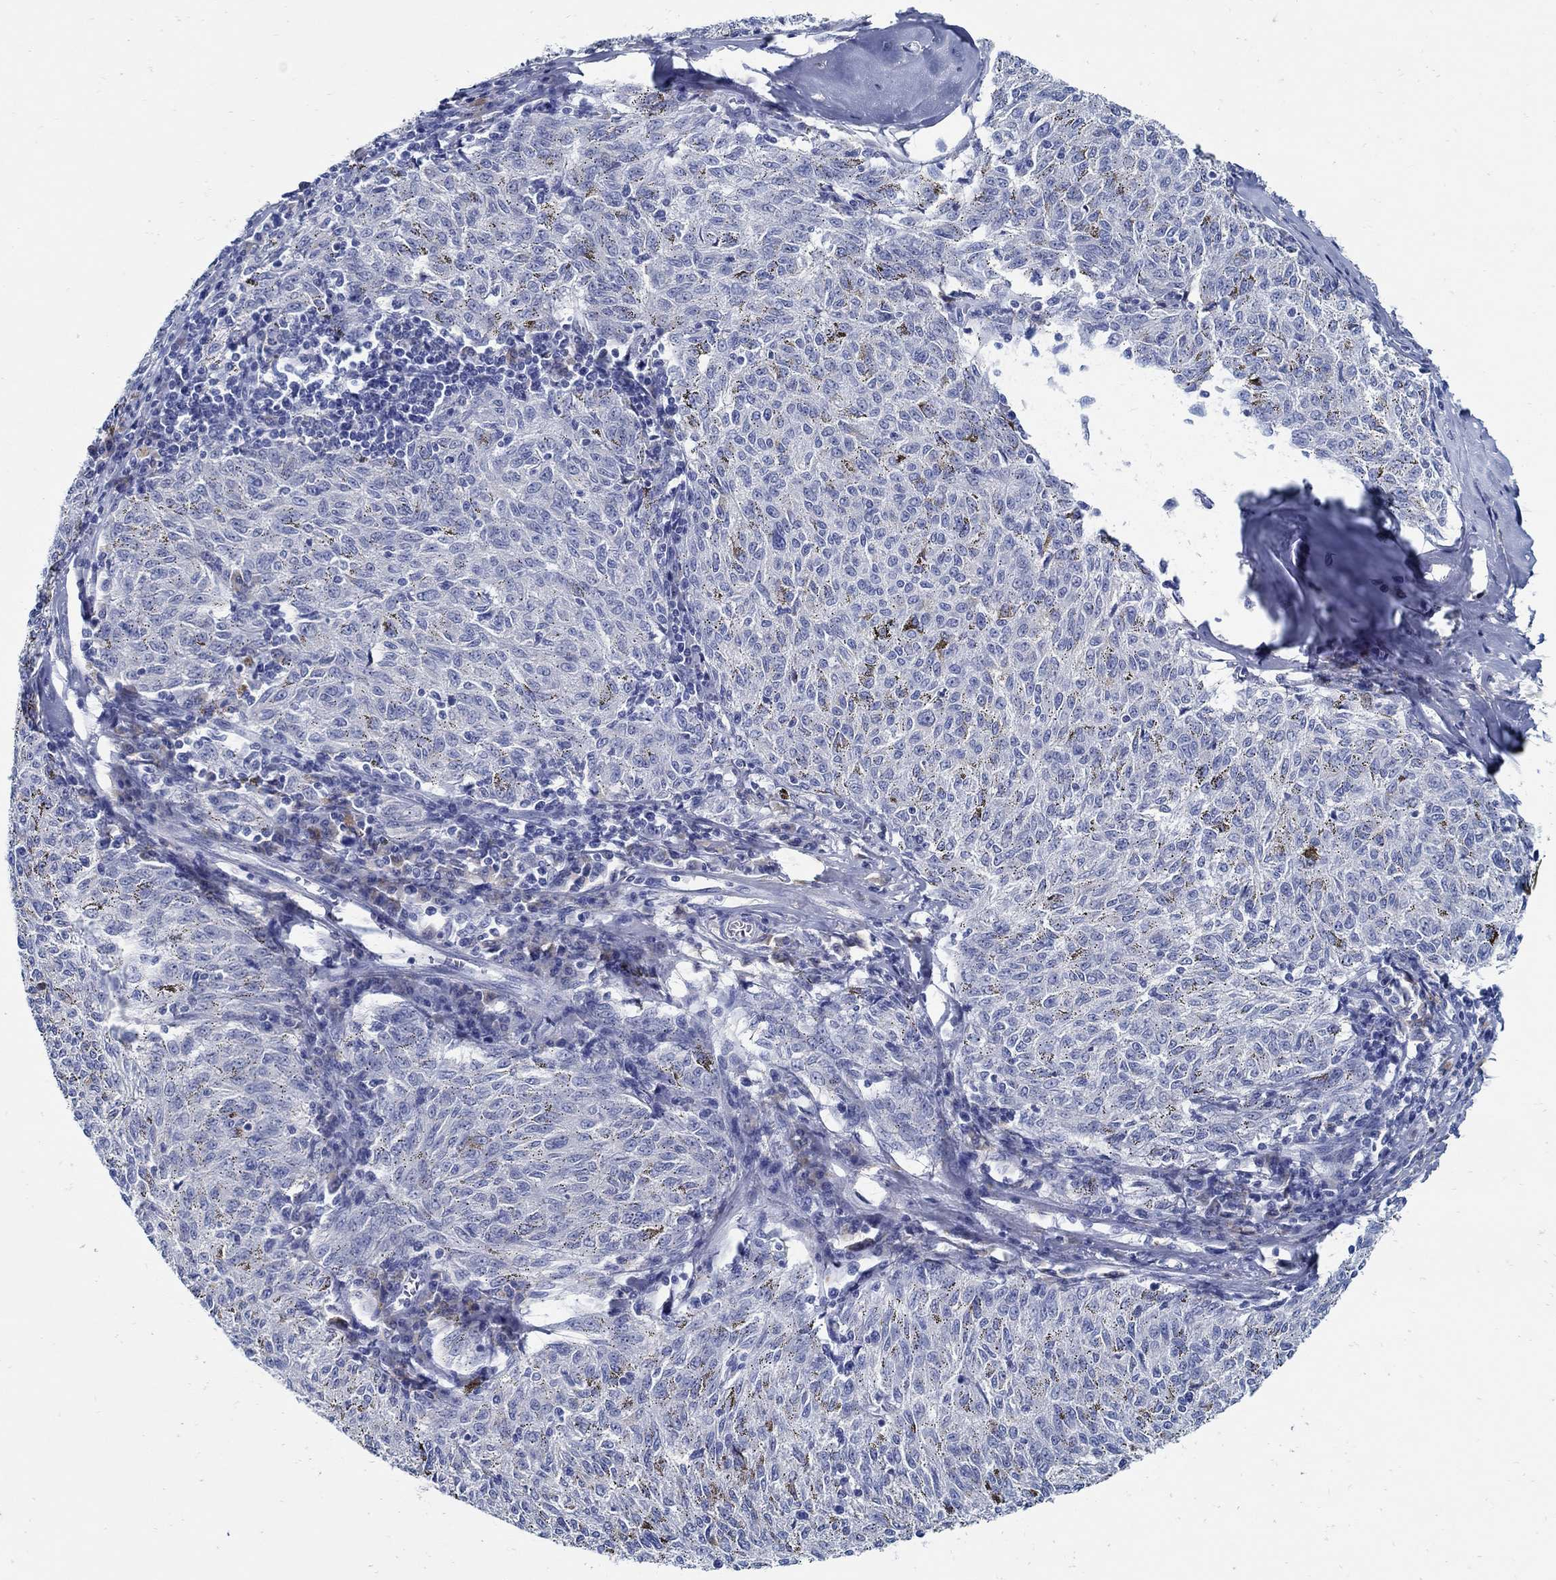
{"staining": {"intensity": "negative", "quantity": "none", "location": "none"}, "tissue": "melanoma", "cell_type": "Tumor cells", "image_type": "cancer", "snomed": [{"axis": "morphology", "description": "Malignant melanoma, NOS"}, {"axis": "topography", "description": "Skin"}], "caption": "Immunohistochemistry of human malignant melanoma demonstrates no expression in tumor cells.", "gene": "PAX9", "patient": {"sex": "female", "age": 72}}